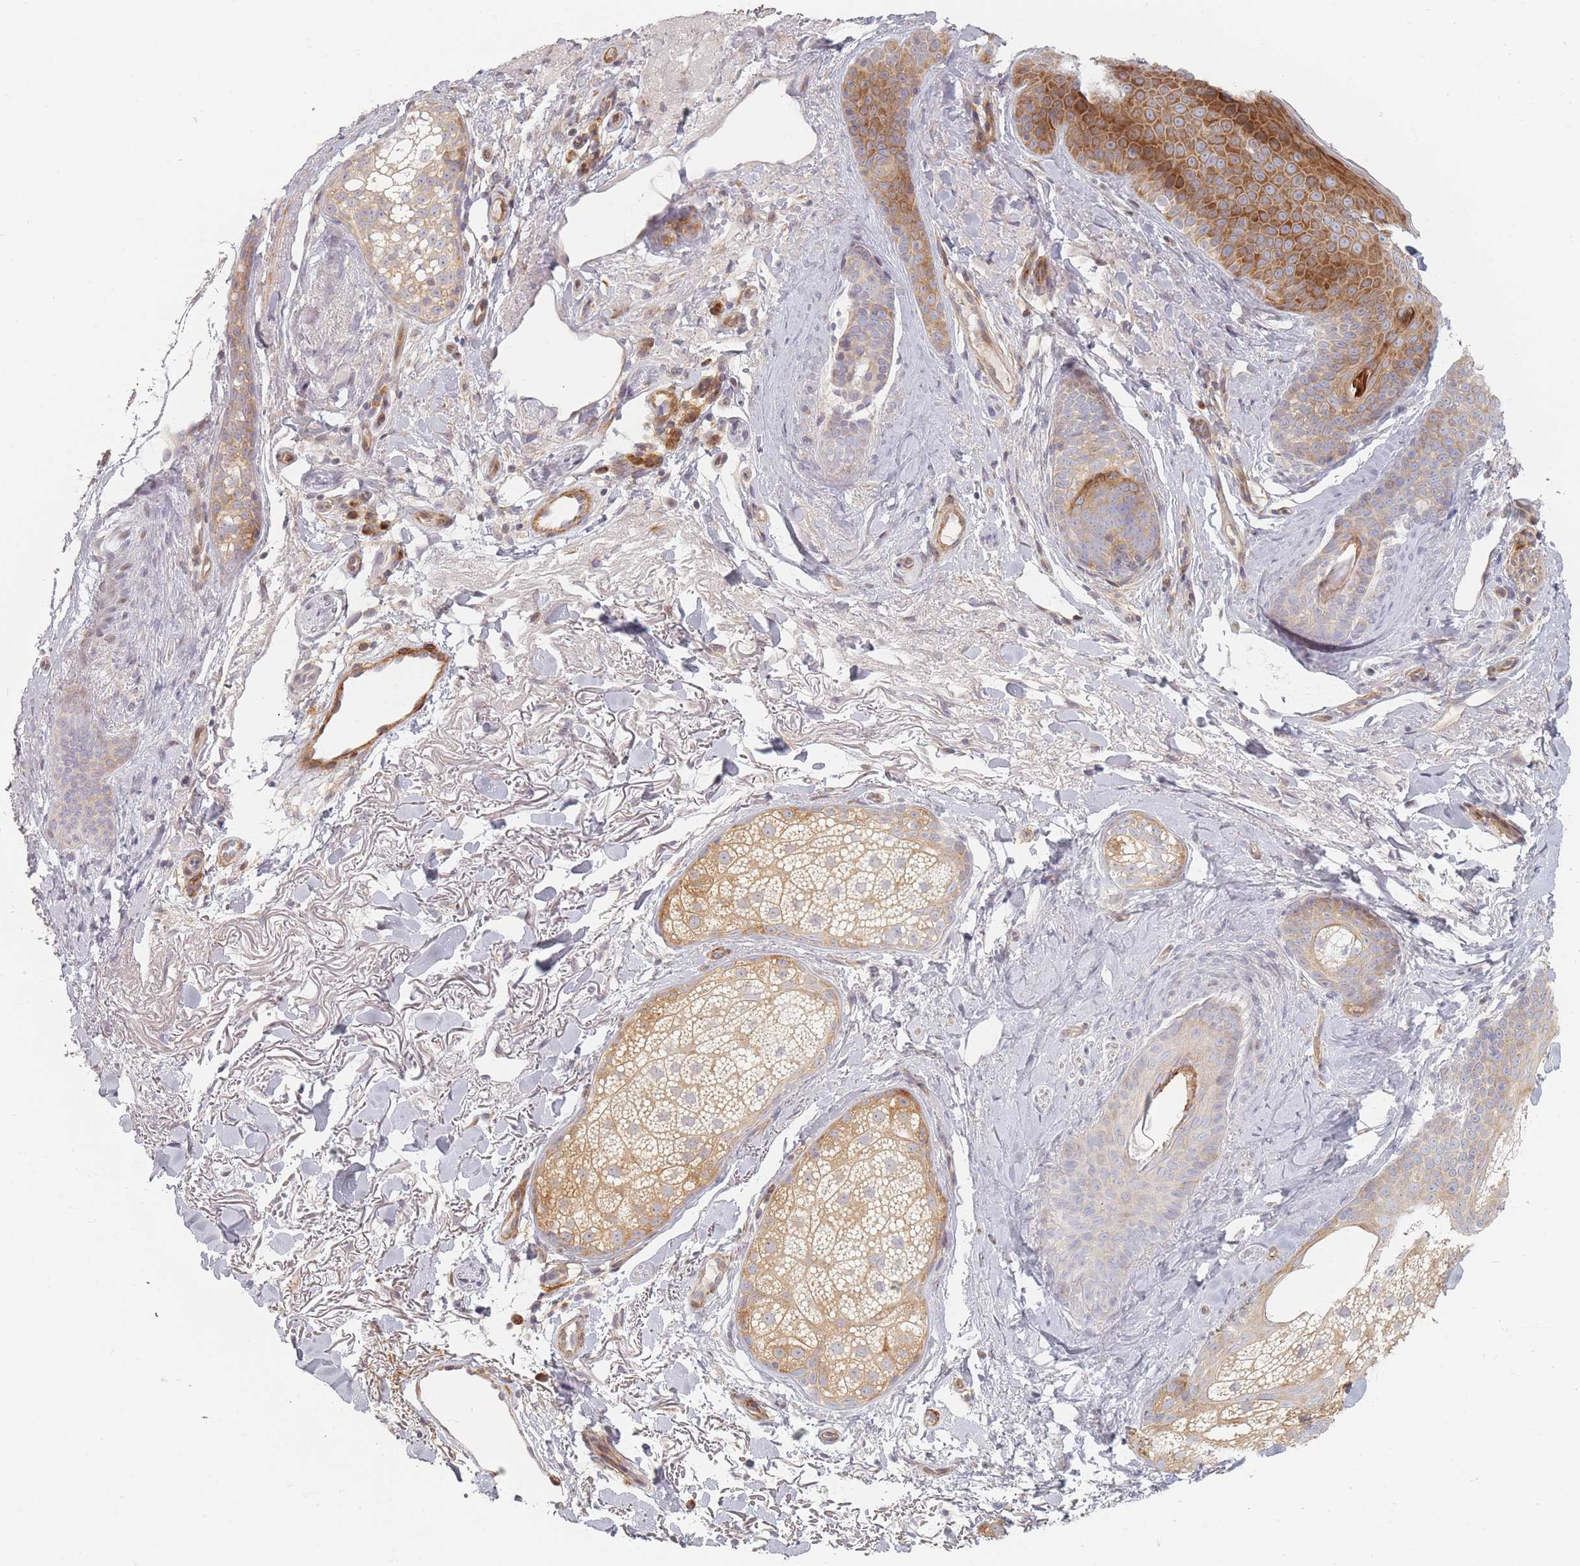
{"staining": {"intensity": "strong", "quantity": "25%-75%", "location": "cytoplasmic/membranous"}, "tissue": "skin cancer", "cell_type": "Tumor cells", "image_type": "cancer", "snomed": [{"axis": "morphology", "description": "Basal cell carcinoma"}, {"axis": "topography", "description": "Skin"}], "caption": "Tumor cells display high levels of strong cytoplasmic/membranous staining in approximately 25%-75% of cells in skin basal cell carcinoma.", "gene": "ZKSCAN7", "patient": {"sex": "female", "age": 77}}